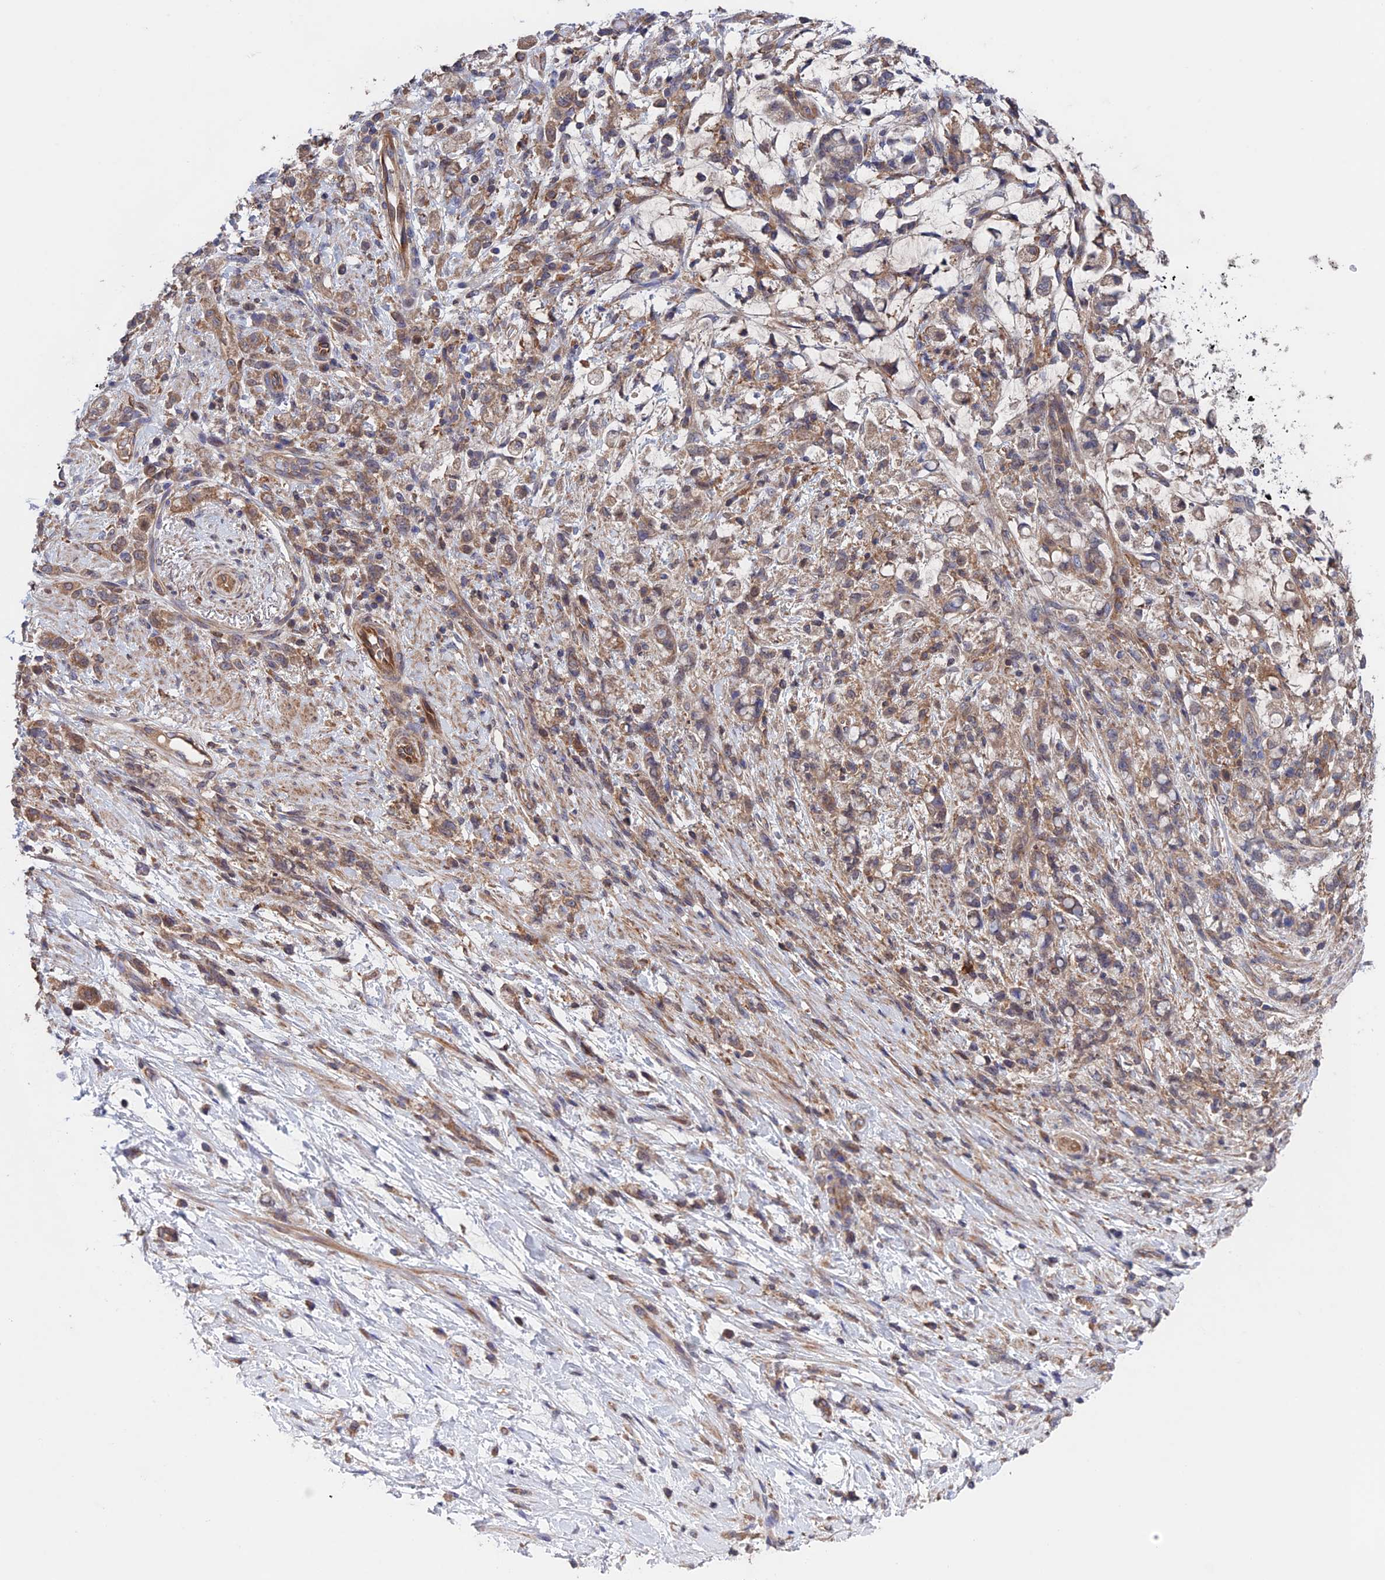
{"staining": {"intensity": "weak", "quantity": ">75%", "location": "cytoplasmic/membranous"}, "tissue": "stomach cancer", "cell_type": "Tumor cells", "image_type": "cancer", "snomed": [{"axis": "morphology", "description": "Adenocarcinoma, NOS"}, {"axis": "topography", "description": "Stomach"}], "caption": "A photomicrograph showing weak cytoplasmic/membranous expression in about >75% of tumor cells in stomach cancer (adenocarcinoma), as visualized by brown immunohistochemical staining.", "gene": "NUDT16L1", "patient": {"sex": "female", "age": 60}}